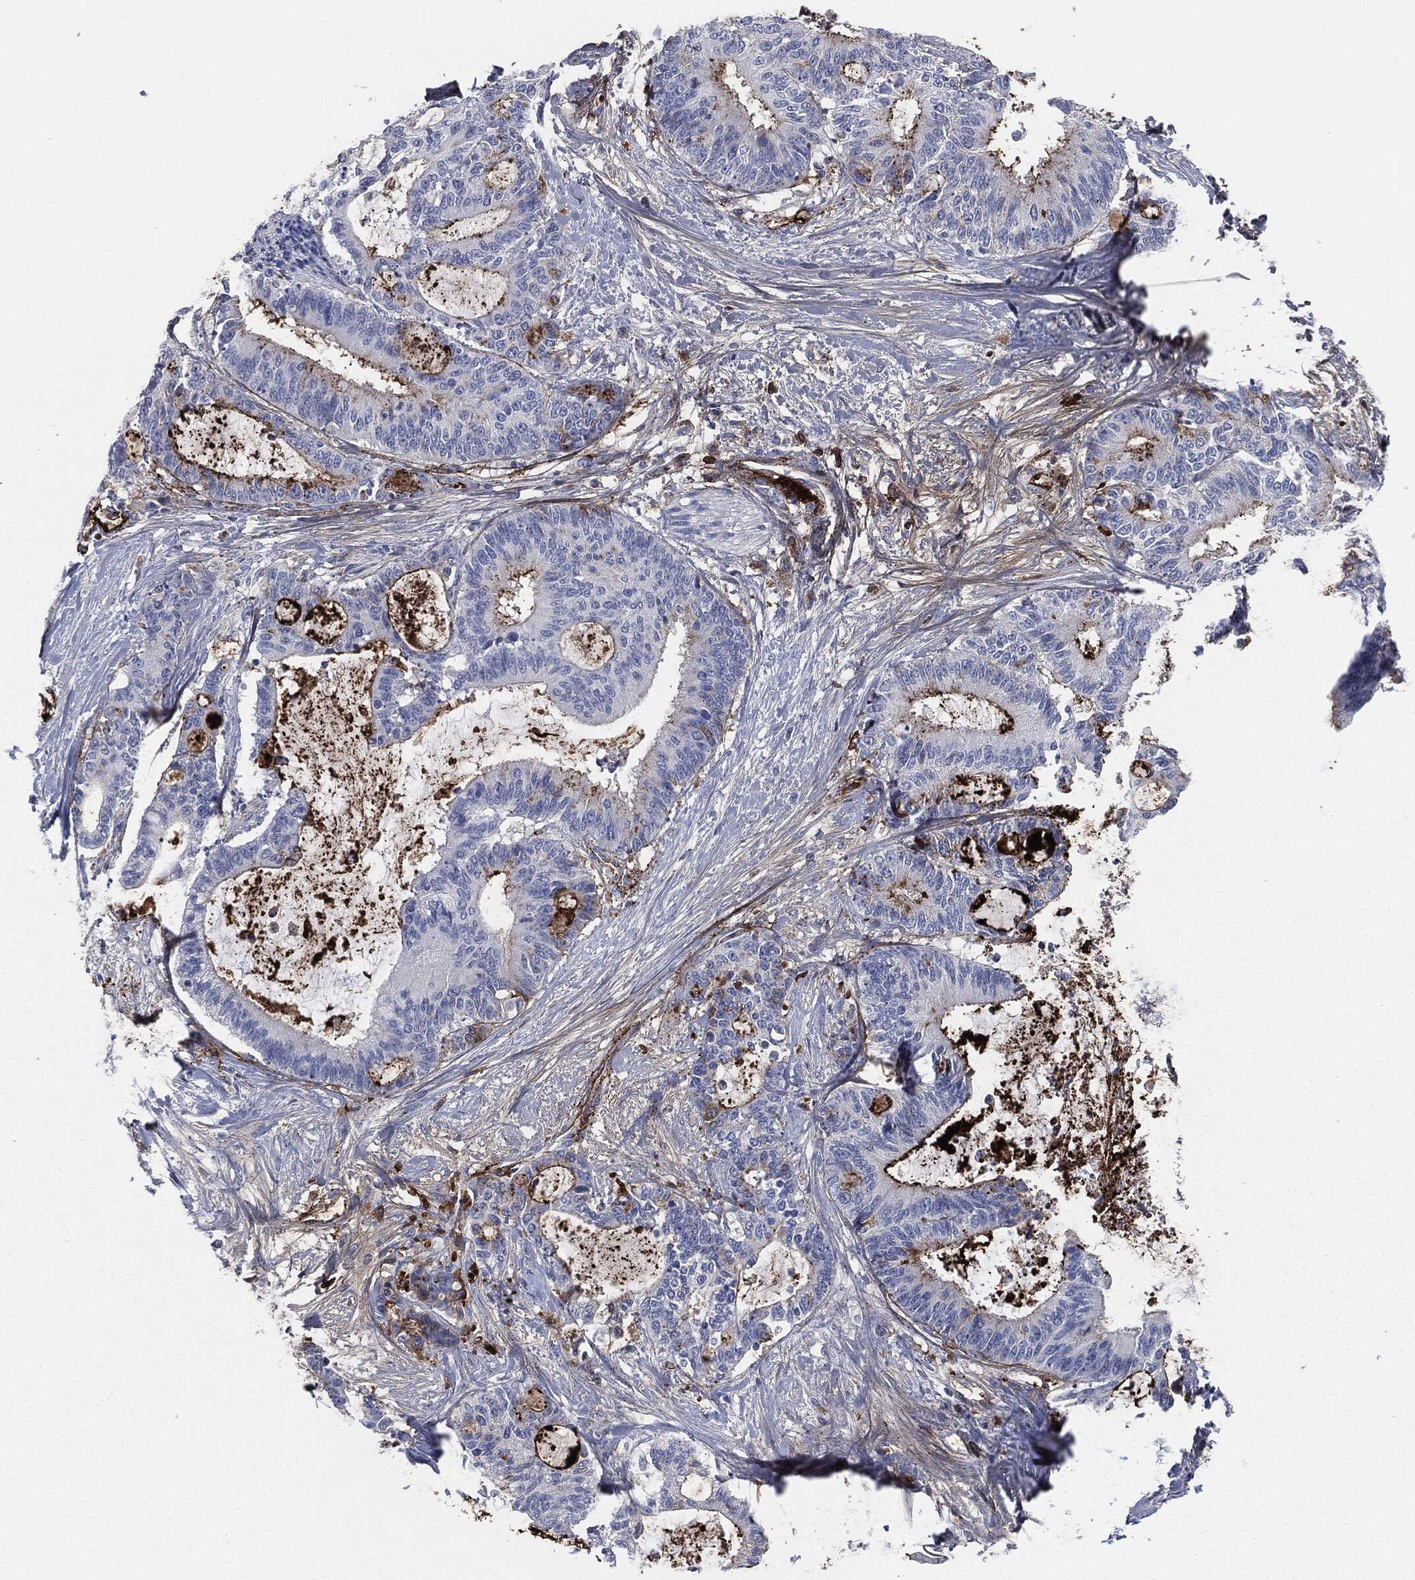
{"staining": {"intensity": "moderate", "quantity": "<25%", "location": "cytoplasmic/membranous"}, "tissue": "liver cancer", "cell_type": "Tumor cells", "image_type": "cancer", "snomed": [{"axis": "morphology", "description": "Cholangiocarcinoma"}, {"axis": "topography", "description": "Liver"}], "caption": "Immunohistochemistry (IHC) of liver cancer (cholangiocarcinoma) reveals low levels of moderate cytoplasmic/membranous staining in about <25% of tumor cells.", "gene": "APOB", "patient": {"sex": "female", "age": 73}}